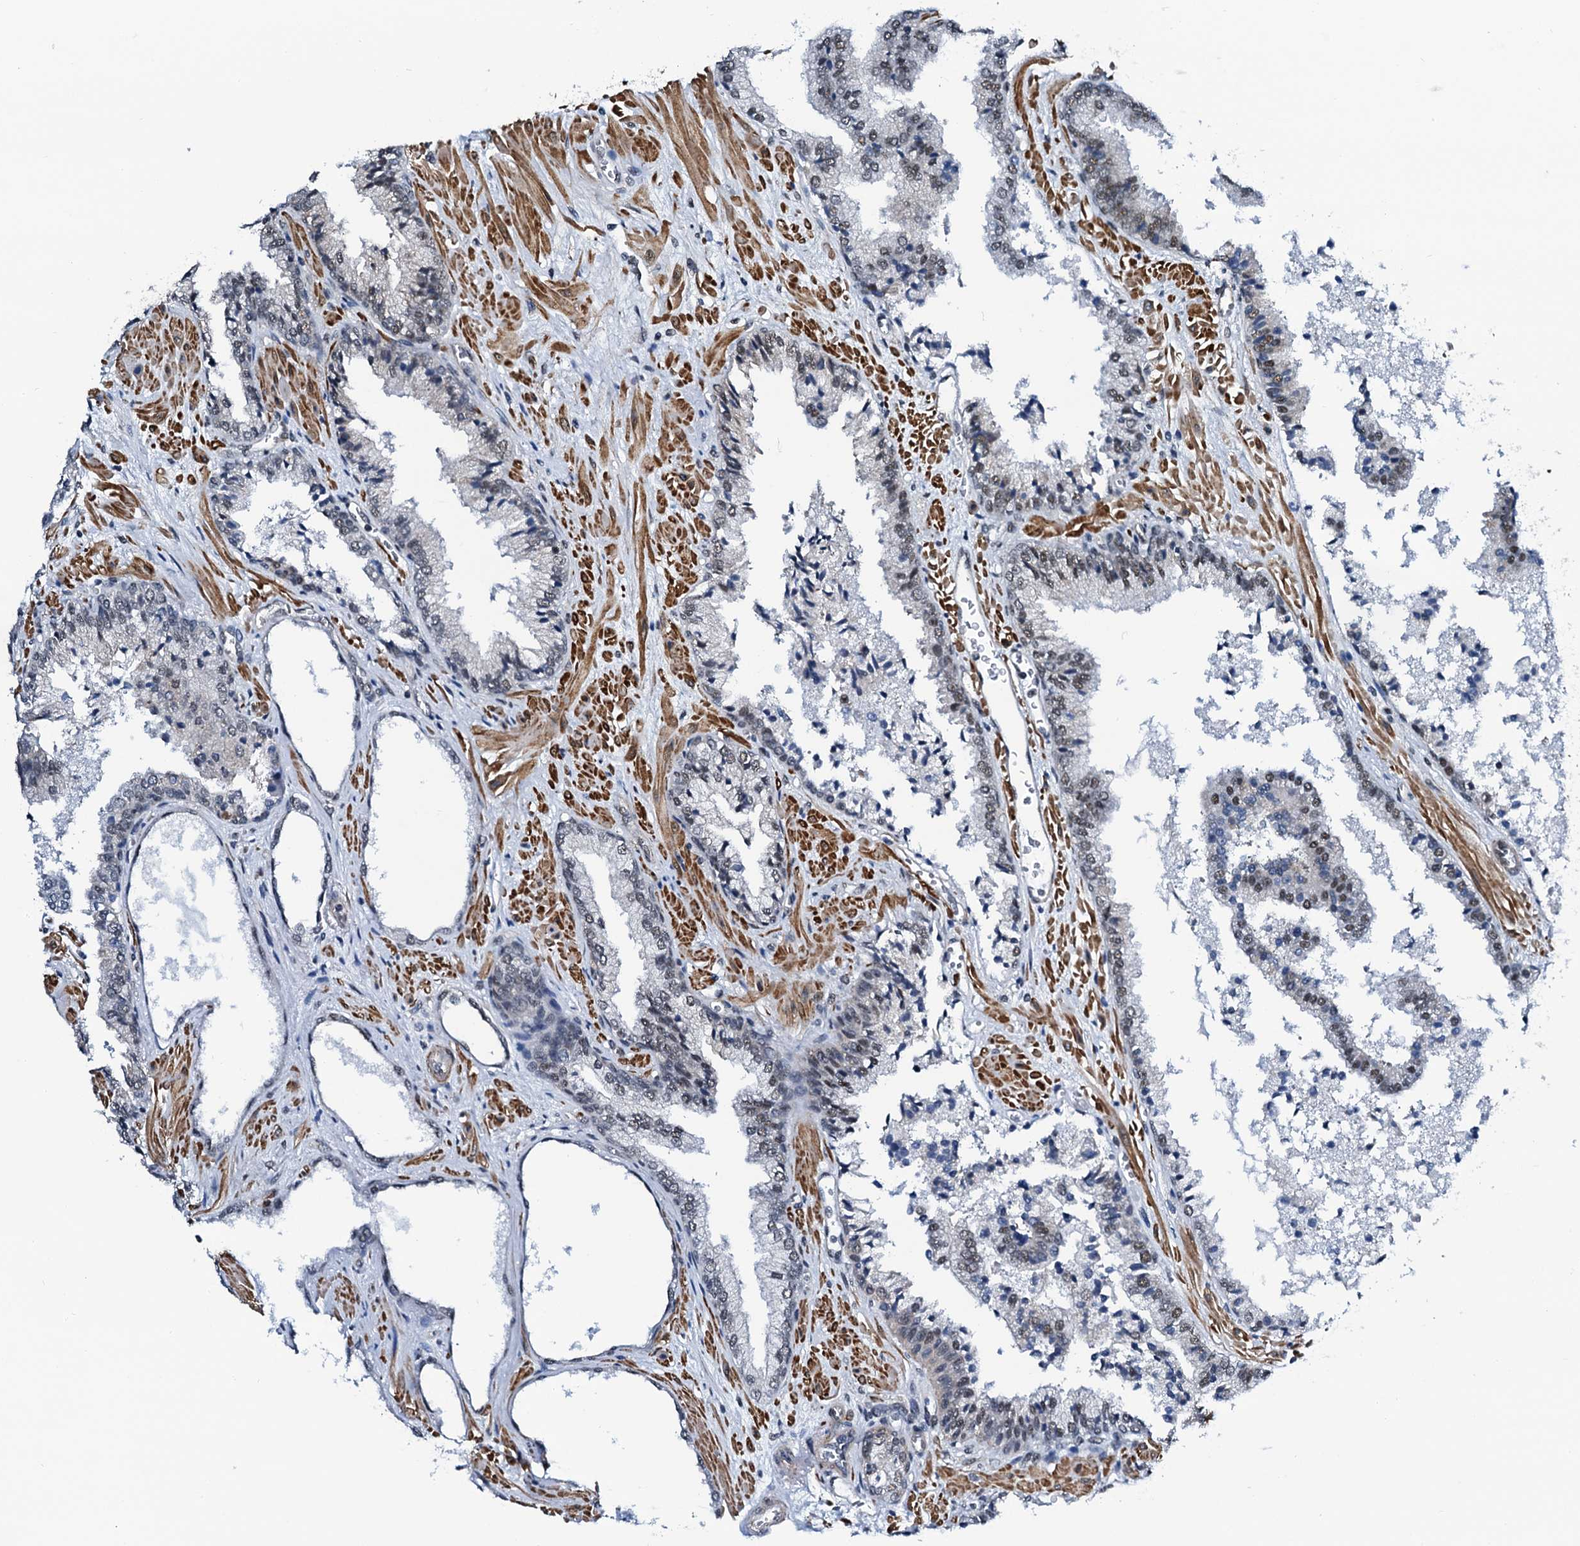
{"staining": {"intensity": "weak", "quantity": "<25%", "location": "nuclear"}, "tissue": "prostate cancer", "cell_type": "Tumor cells", "image_type": "cancer", "snomed": [{"axis": "morphology", "description": "Adenocarcinoma, High grade"}, {"axis": "topography", "description": "Prostate"}], "caption": "A high-resolution histopathology image shows immunohistochemistry staining of adenocarcinoma (high-grade) (prostate), which exhibits no significant positivity in tumor cells.", "gene": "CWC15", "patient": {"sex": "male", "age": 71}}